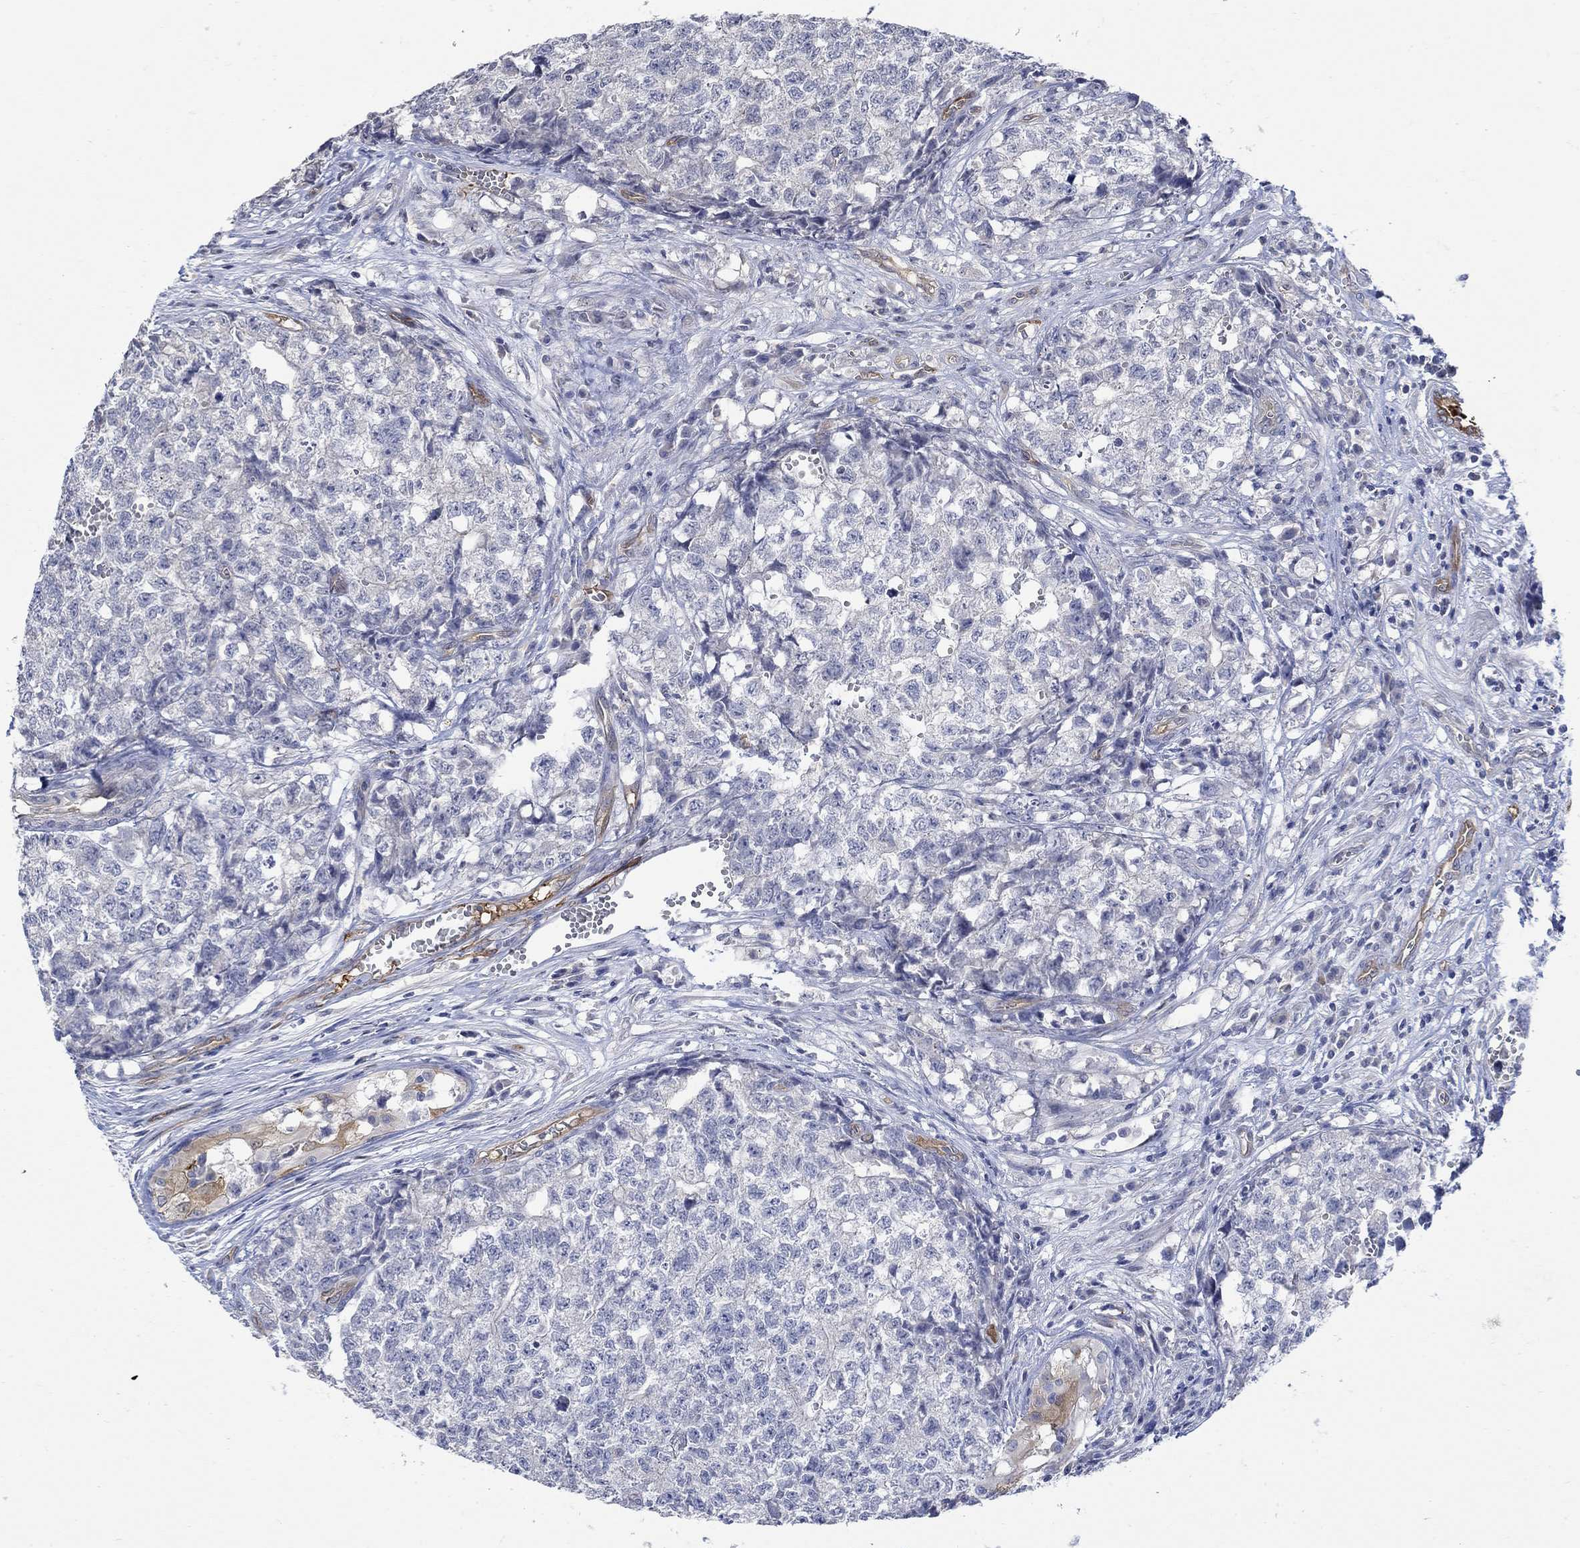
{"staining": {"intensity": "negative", "quantity": "none", "location": "none"}, "tissue": "testis cancer", "cell_type": "Tumor cells", "image_type": "cancer", "snomed": [{"axis": "morphology", "description": "Seminoma, NOS"}, {"axis": "morphology", "description": "Carcinoma, Embryonal, NOS"}, {"axis": "topography", "description": "Testis"}], "caption": "The immunohistochemistry (IHC) photomicrograph has no significant positivity in tumor cells of testis cancer (embryonal carcinoma) tissue.", "gene": "TGM2", "patient": {"sex": "male", "age": 22}}